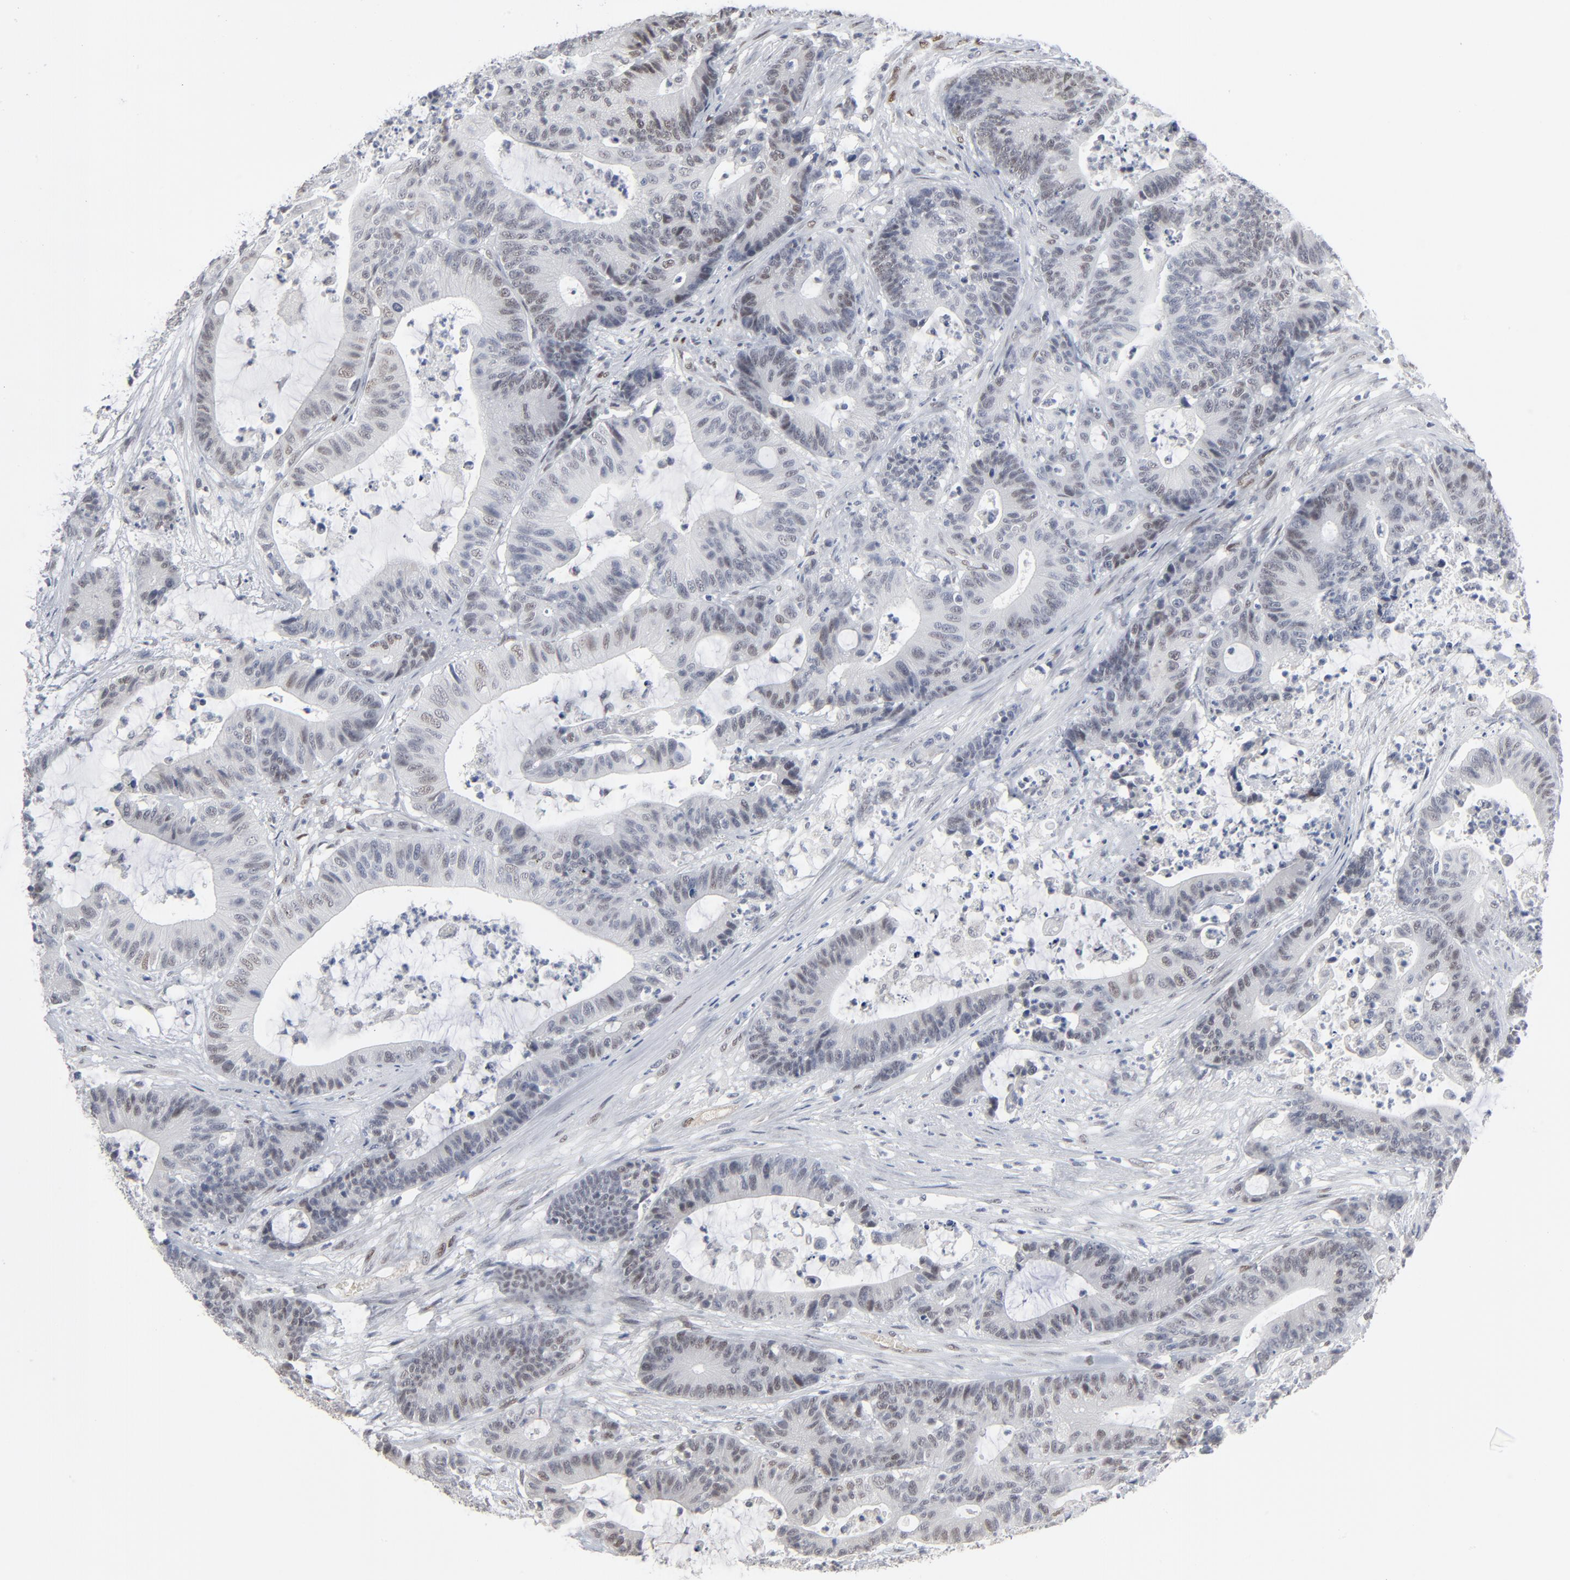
{"staining": {"intensity": "weak", "quantity": "<25%", "location": "nuclear"}, "tissue": "colorectal cancer", "cell_type": "Tumor cells", "image_type": "cancer", "snomed": [{"axis": "morphology", "description": "Adenocarcinoma, NOS"}, {"axis": "topography", "description": "Colon"}], "caption": "A high-resolution micrograph shows IHC staining of colorectal cancer, which shows no significant expression in tumor cells.", "gene": "ATF7", "patient": {"sex": "female", "age": 84}}